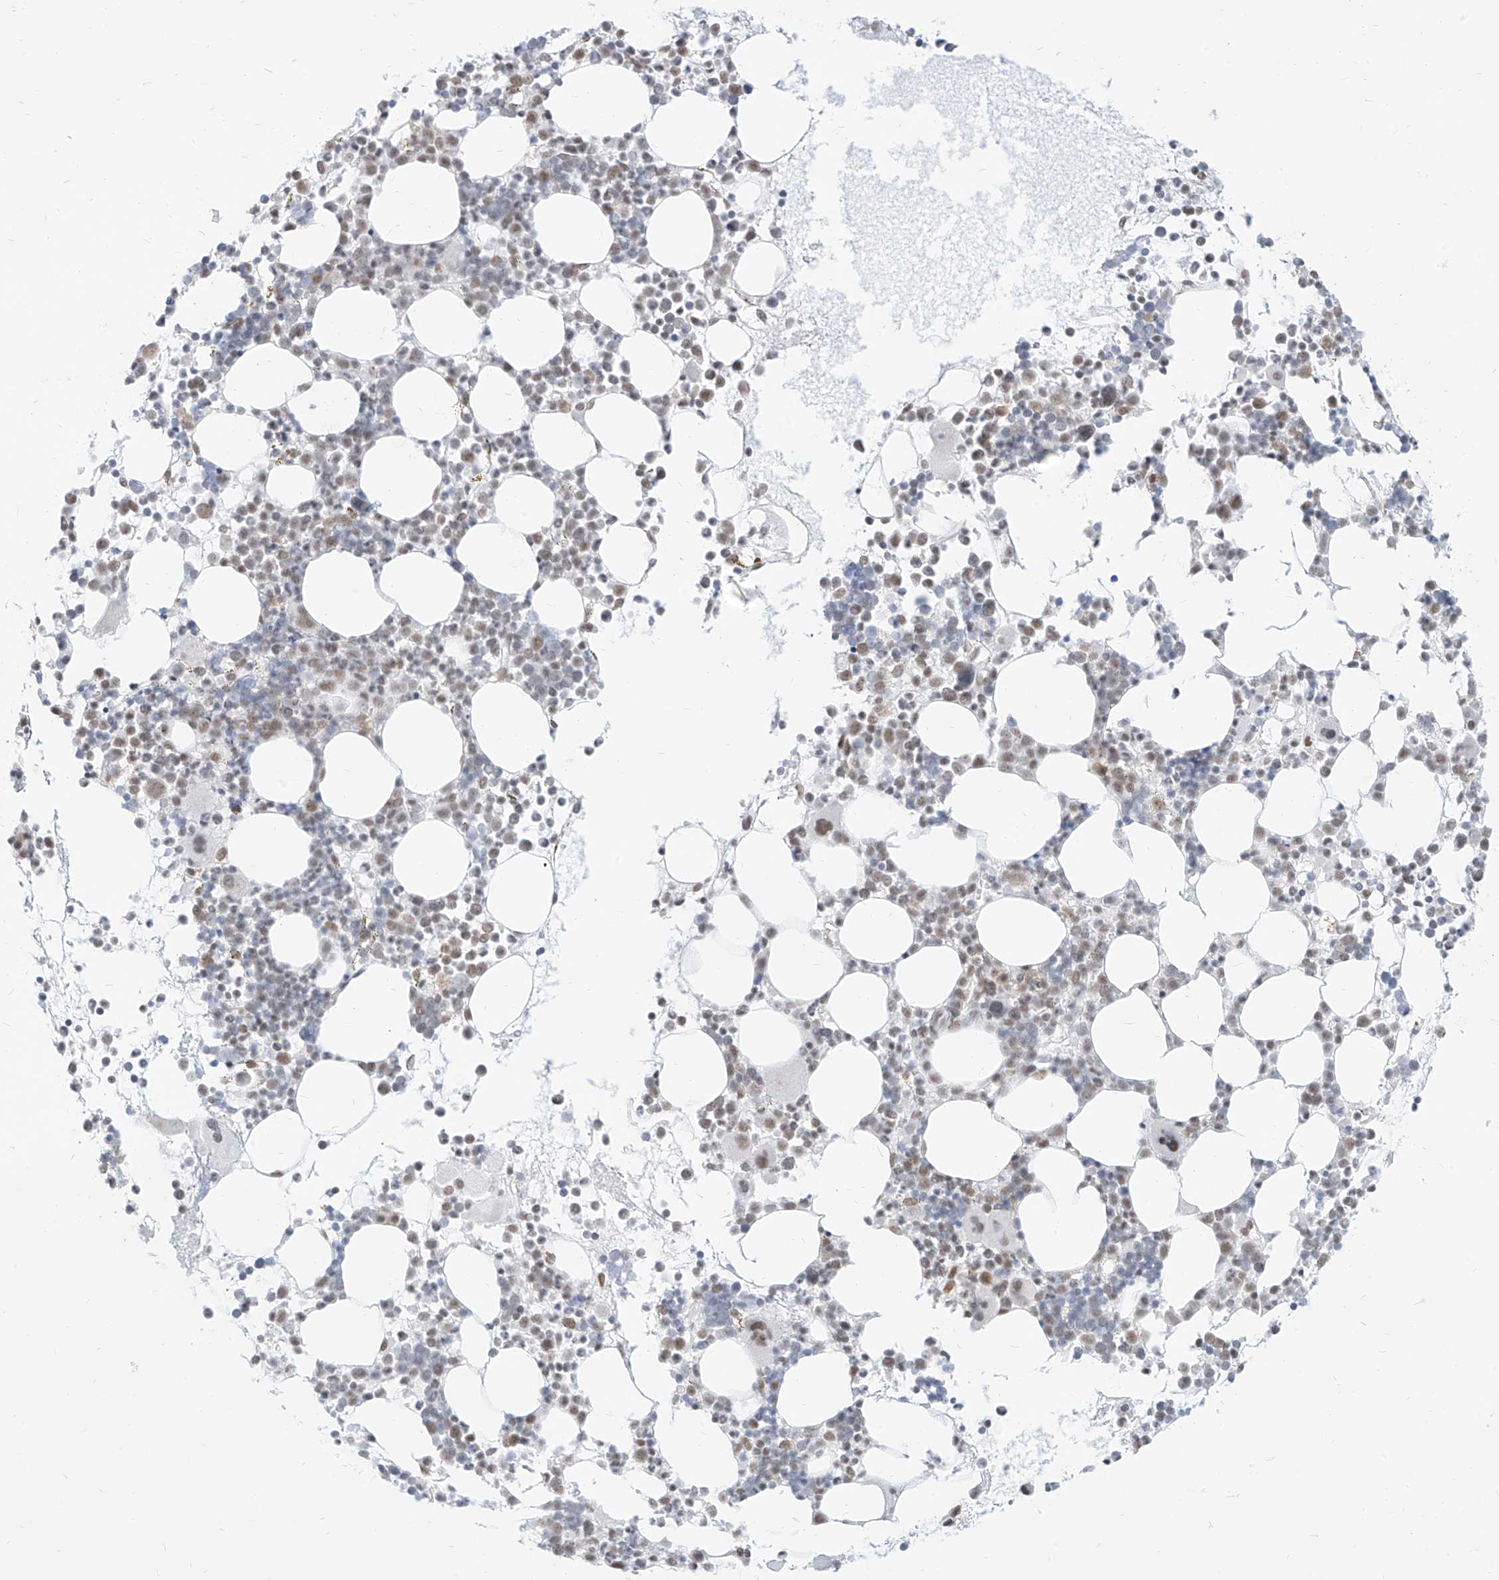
{"staining": {"intensity": "weak", "quantity": "25%-75%", "location": "nuclear"}, "tissue": "bone marrow", "cell_type": "Hematopoietic cells", "image_type": "normal", "snomed": [{"axis": "morphology", "description": "Normal tissue, NOS"}, {"axis": "topography", "description": "Bone marrow"}], "caption": "Weak nuclear protein expression is seen in about 25%-75% of hematopoietic cells in bone marrow. The staining is performed using DAB brown chromogen to label protein expression. The nuclei are counter-stained blue using hematoxylin.", "gene": "SUPT5H", "patient": {"sex": "female", "age": 62}}